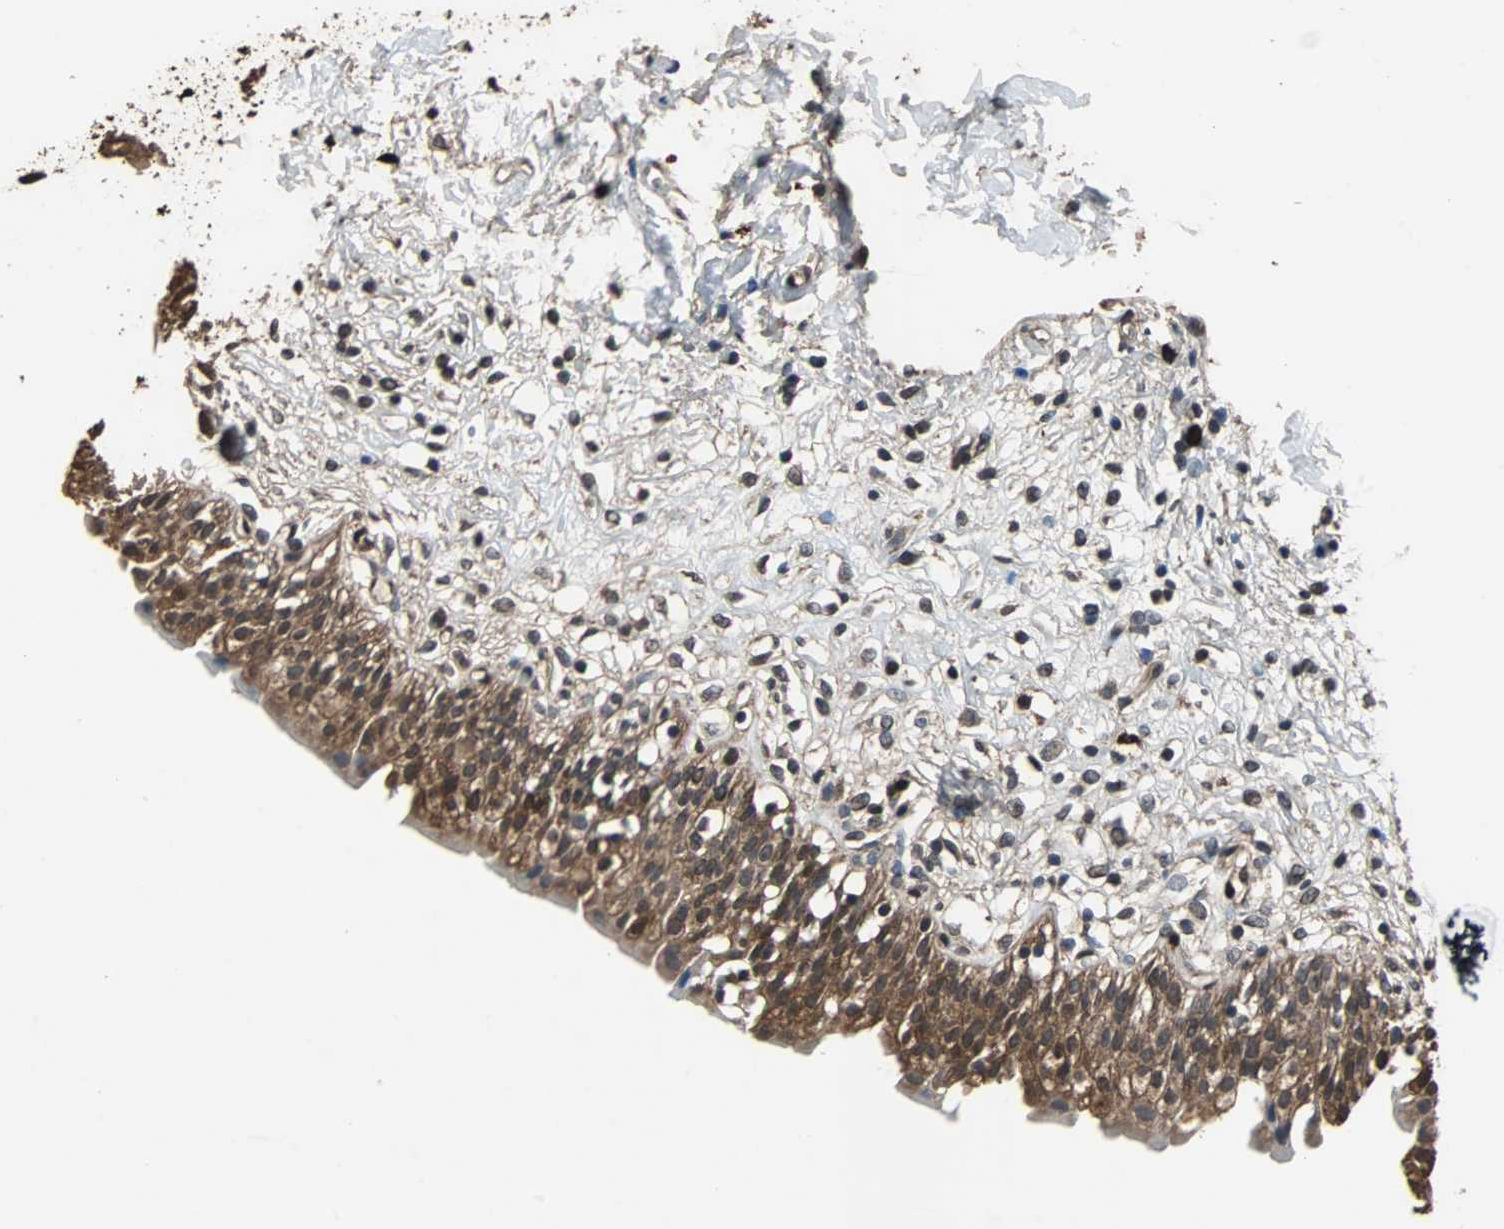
{"staining": {"intensity": "strong", "quantity": ">75%", "location": "cytoplasmic/membranous"}, "tissue": "urinary bladder", "cell_type": "Urothelial cells", "image_type": "normal", "snomed": [{"axis": "morphology", "description": "Normal tissue, NOS"}, {"axis": "topography", "description": "Urinary bladder"}], "caption": "A high-resolution micrograph shows immunohistochemistry (IHC) staining of normal urinary bladder, which reveals strong cytoplasmic/membranous expression in about >75% of urothelial cells. (DAB (3,3'-diaminobenzidine) IHC, brown staining for protein, blue staining for nuclei).", "gene": "NDRG1", "patient": {"sex": "female", "age": 80}}